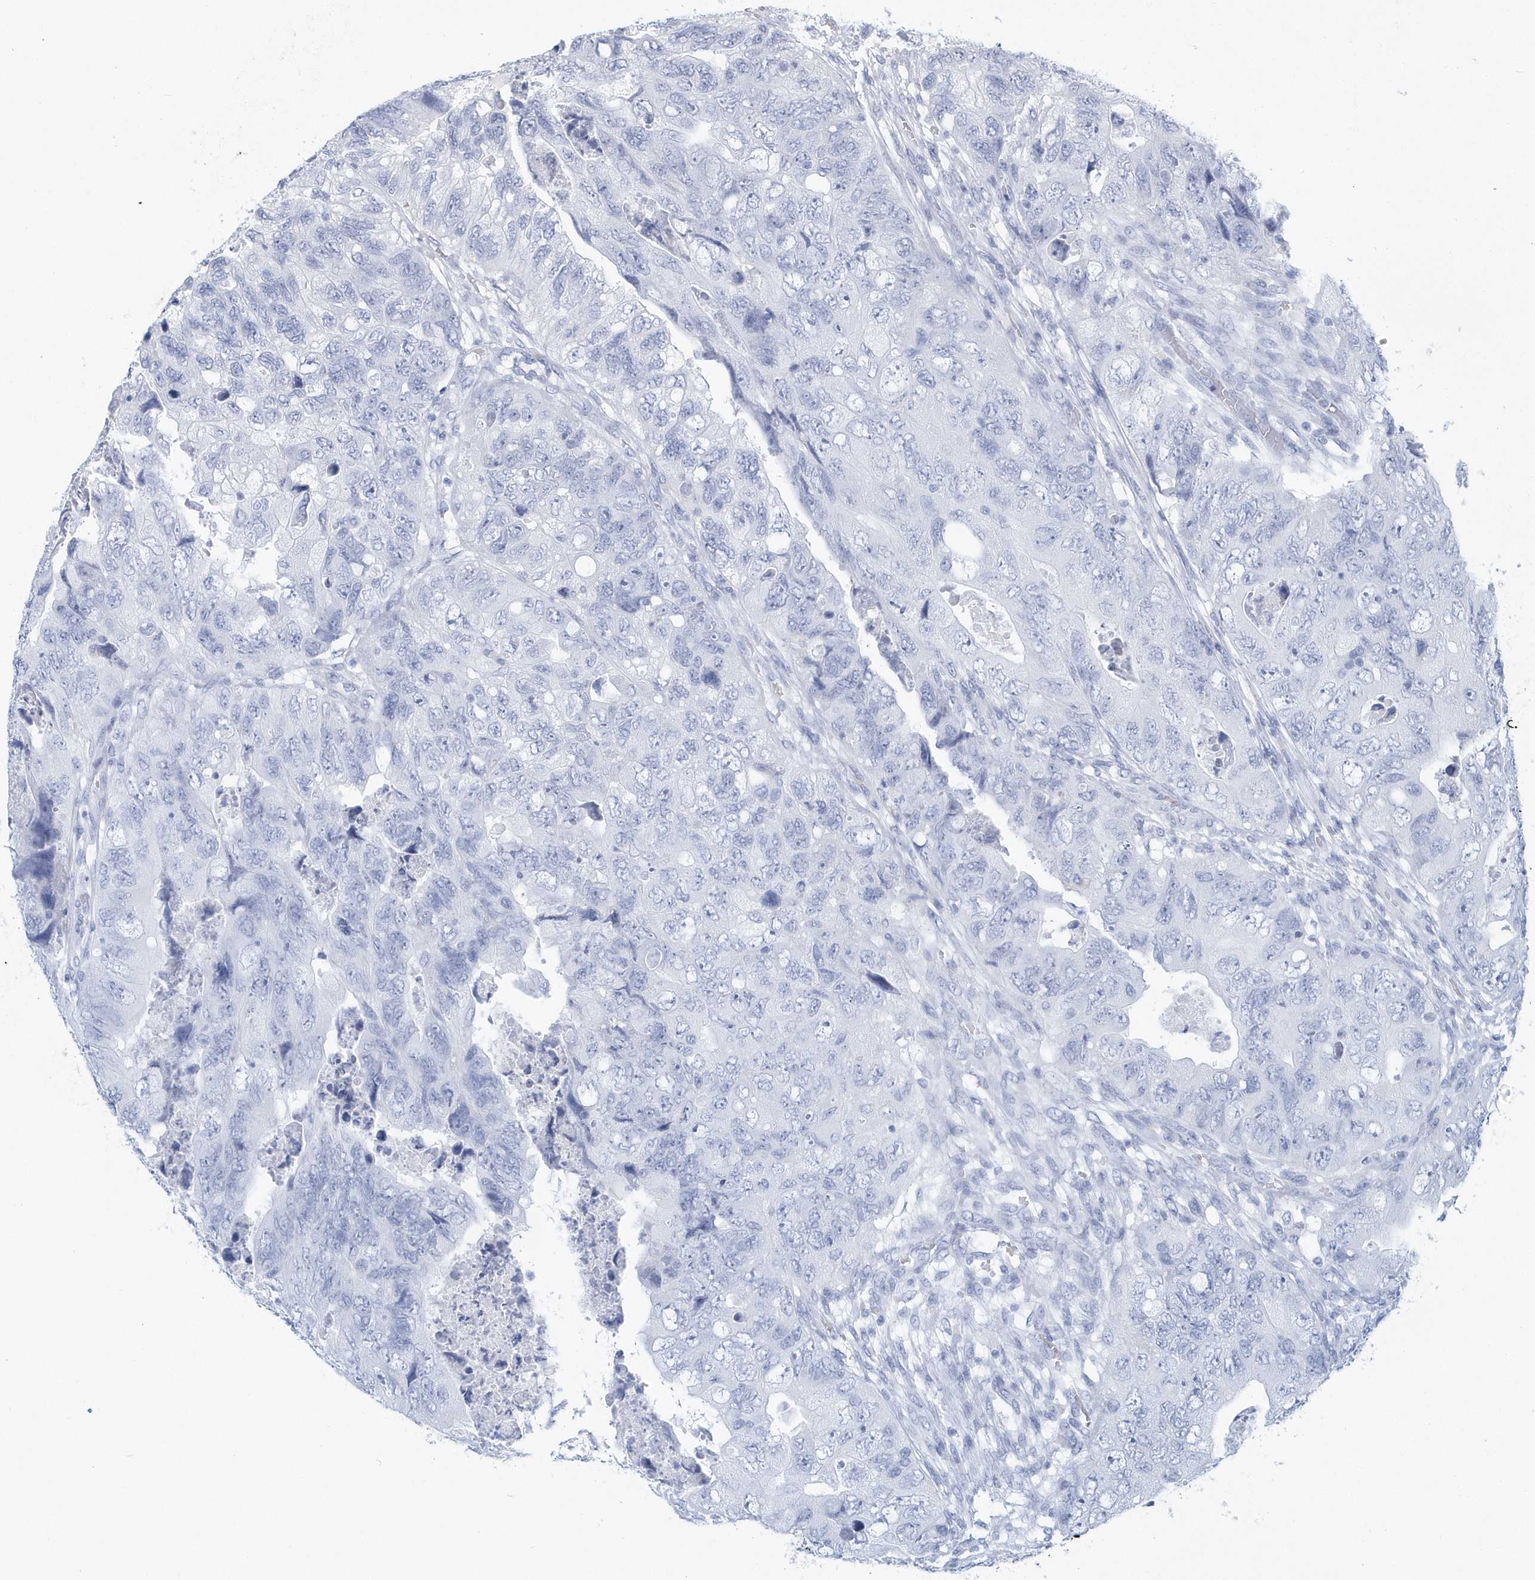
{"staining": {"intensity": "negative", "quantity": "none", "location": "none"}, "tissue": "colorectal cancer", "cell_type": "Tumor cells", "image_type": "cancer", "snomed": [{"axis": "morphology", "description": "Adenocarcinoma, NOS"}, {"axis": "topography", "description": "Rectum"}], "caption": "DAB (3,3'-diaminobenzidine) immunohistochemical staining of colorectal adenocarcinoma reveals no significant expression in tumor cells. (Brightfield microscopy of DAB (3,3'-diaminobenzidine) IHC at high magnification).", "gene": "PTPRO", "patient": {"sex": "male", "age": 63}}